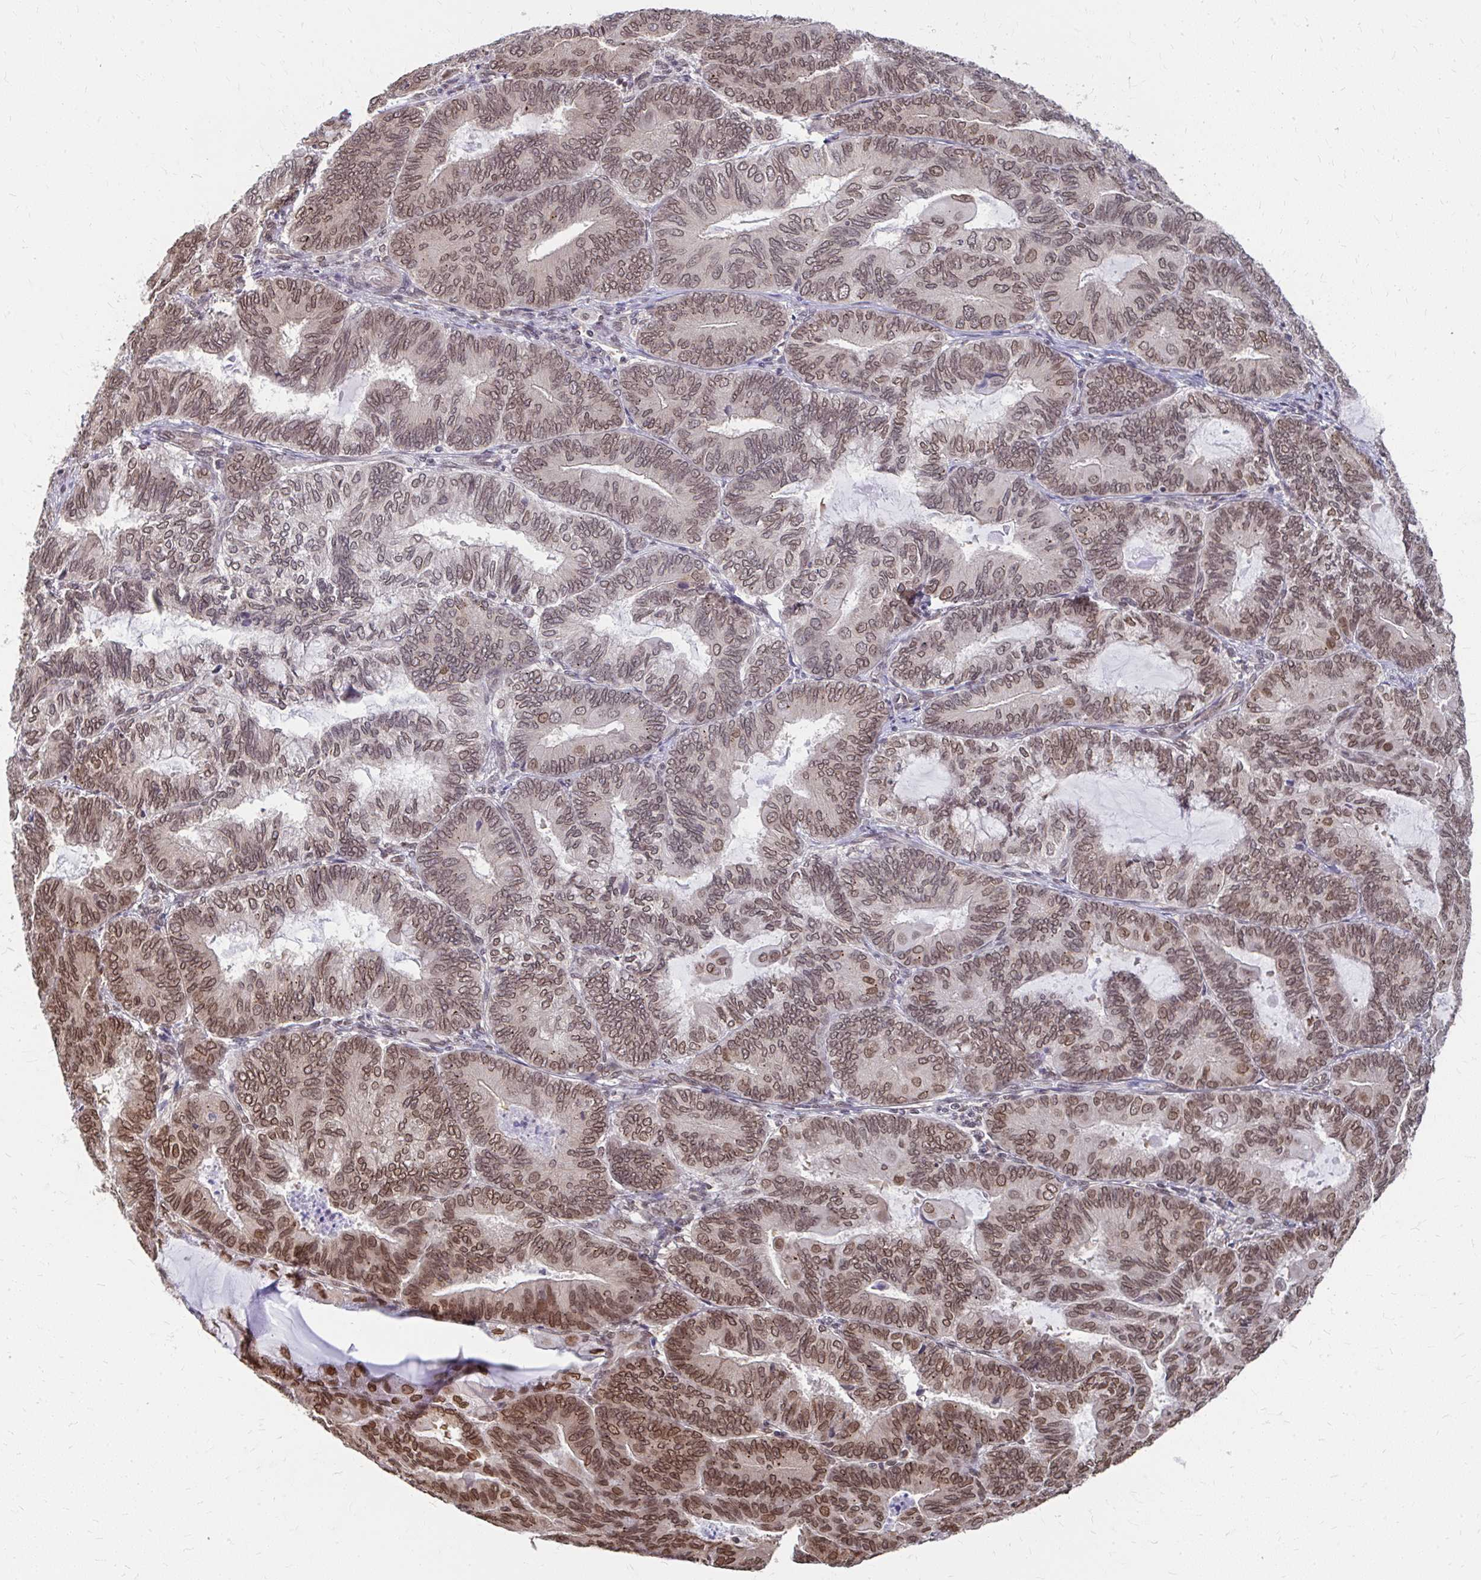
{"staining": {"intensity": "moderate", "quantity": ">75%", "location": "cytoplasmic/membranous,nuclear"}, "tissue": "endometrial cancer", "cell_type": "Tumor cells", "image_type": "cancer", "snomed": [{"axis": "morphology", "description": "Adenocarcinoma, NOS"}, {"axis": "topography", "description": "Endometrium"}], "caption": "Brown immunohistochemical staining in human endometrial cancer (adenocarcinoma) exhibits moderate cytoplasmic/membranous and nuclear positivity in approximately >75% of tumor cells.", "gene": "XPO1", "patient": {"sex": "female", "age": 81}}